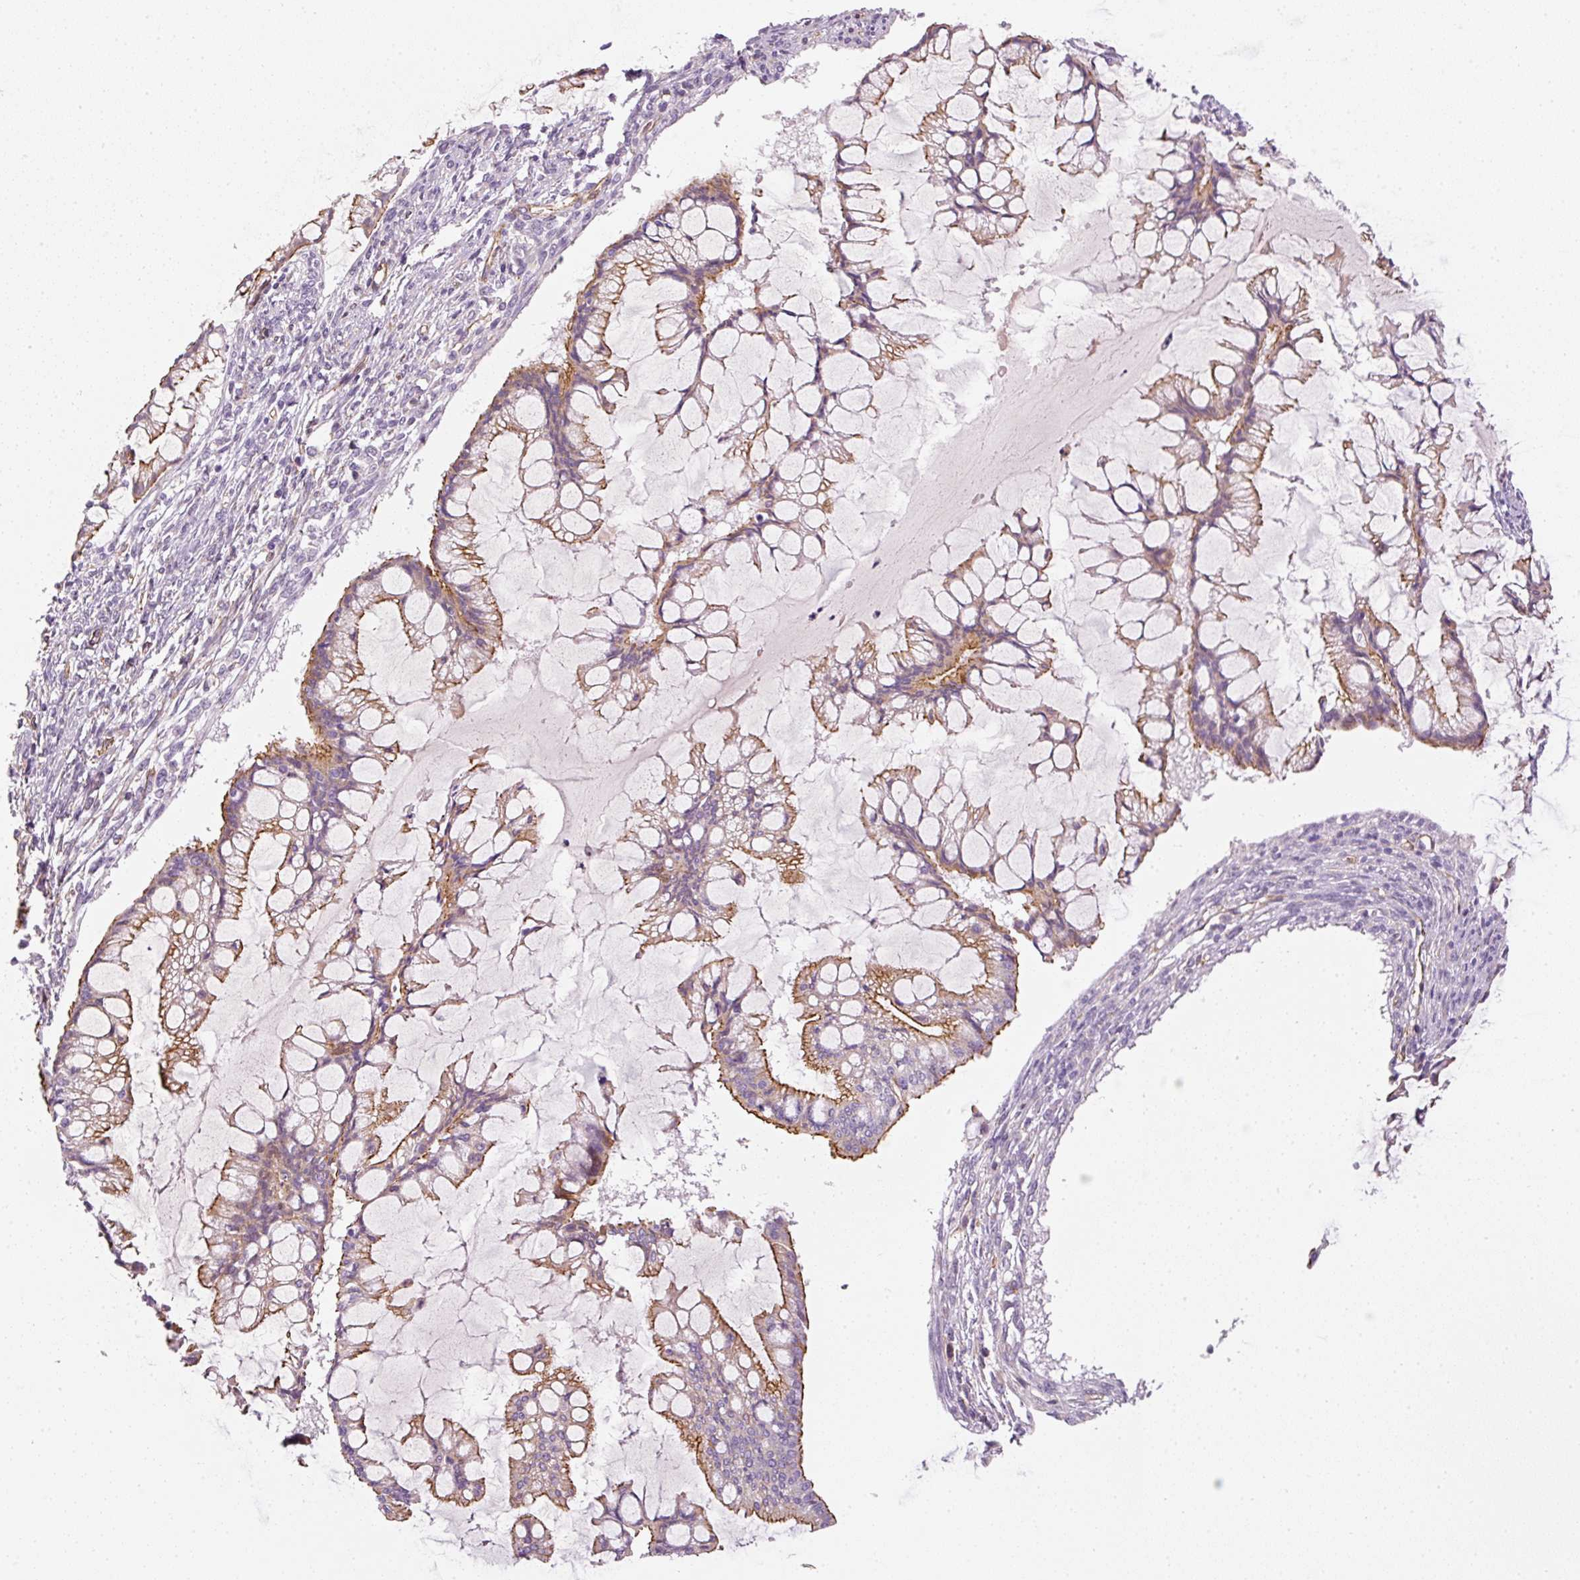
{"staining": {"intensity": "moderate", "quantity": "25%-75%", "location": "cytoplasmic/membranous"}, "tissue": "ovarian cancer", "cell_type": "Tumor cells", "image_type": "cancer", "snomed": [{"axis": "morphology", "description": "Cystadenocarcinoma, mucinous, NOS"}, {"axis": "topography", "description": "Ovary"}], "caption": "The histopathology image exhibits staining of ovarian cancer, revealing moderate cytoplasmic/membranous protein positivity (brown color) within tumor cells. (Stains: DAB in brown, nuclei in blue, Microscopy: brightfield microscopy at high magnification).", "gene": "OSR2", "patient": {"sex": "female", "age": 73}}